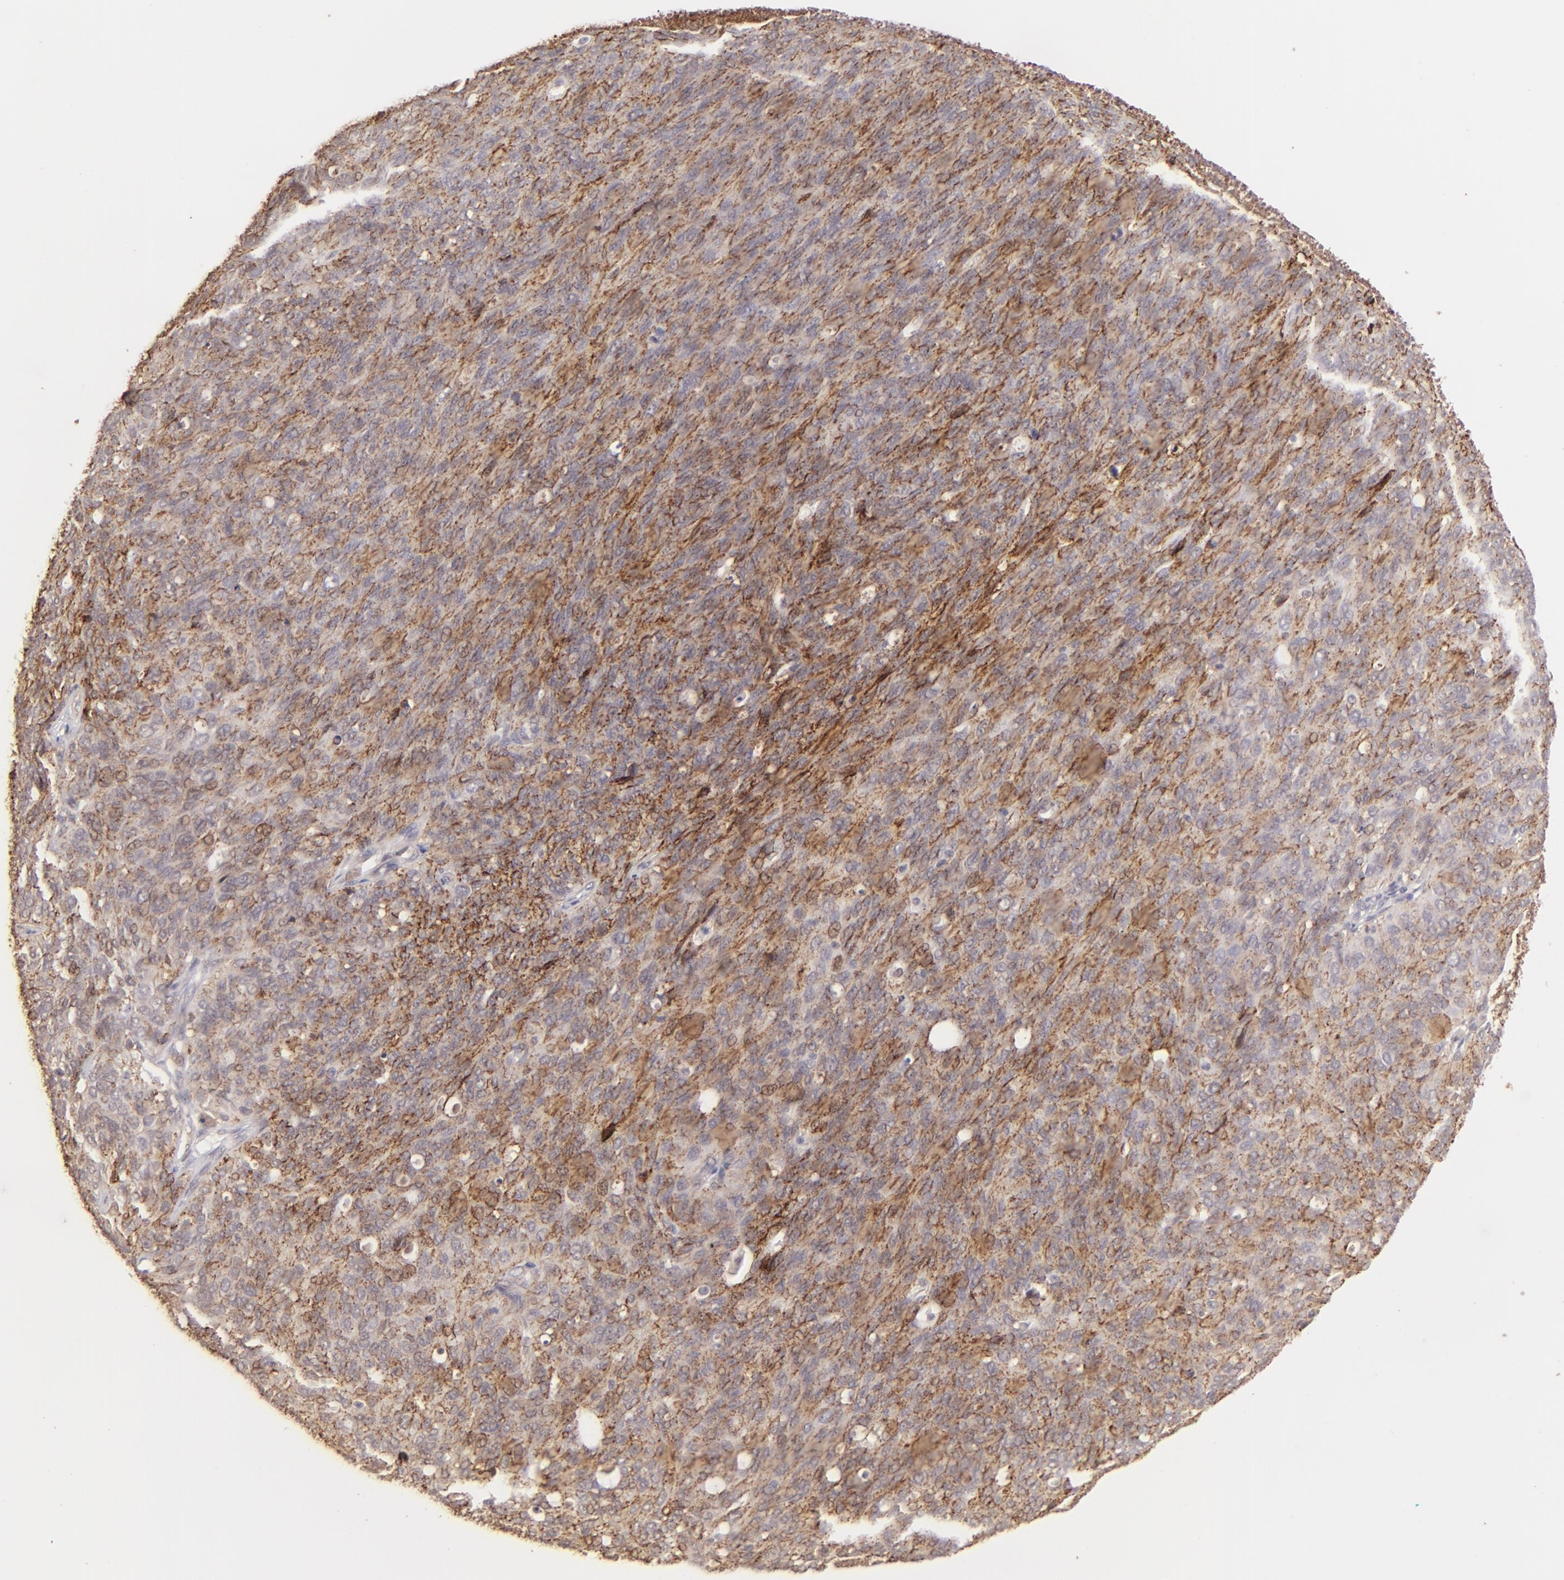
{"staining": {"intensity": "moderate", "quantity": ">75%", "location": "cytoplasmic/membranous"}, "tissue": "ovarian cancer", "cell_type": "Tumor cells", "image_type": "cancer", "snomed": [{"axis": "morphology", "description": "Carcinoma, endometroid"}, {"axis": "topography", "description": "Ovary"}], "caption": "Moderate cytoplasmic/membranous staining is identified in approximately >75% of tumor cells in ovarian cancer. The staining was performed using DAB (3,3'-diaminobenzidine) to visualize the protein expression in brown, while the nuclei were stained in blue with hematoxylin (Magnification: 20x).", "gene": "CLDN1", "patient": {"sex": "female", "age": 60}}